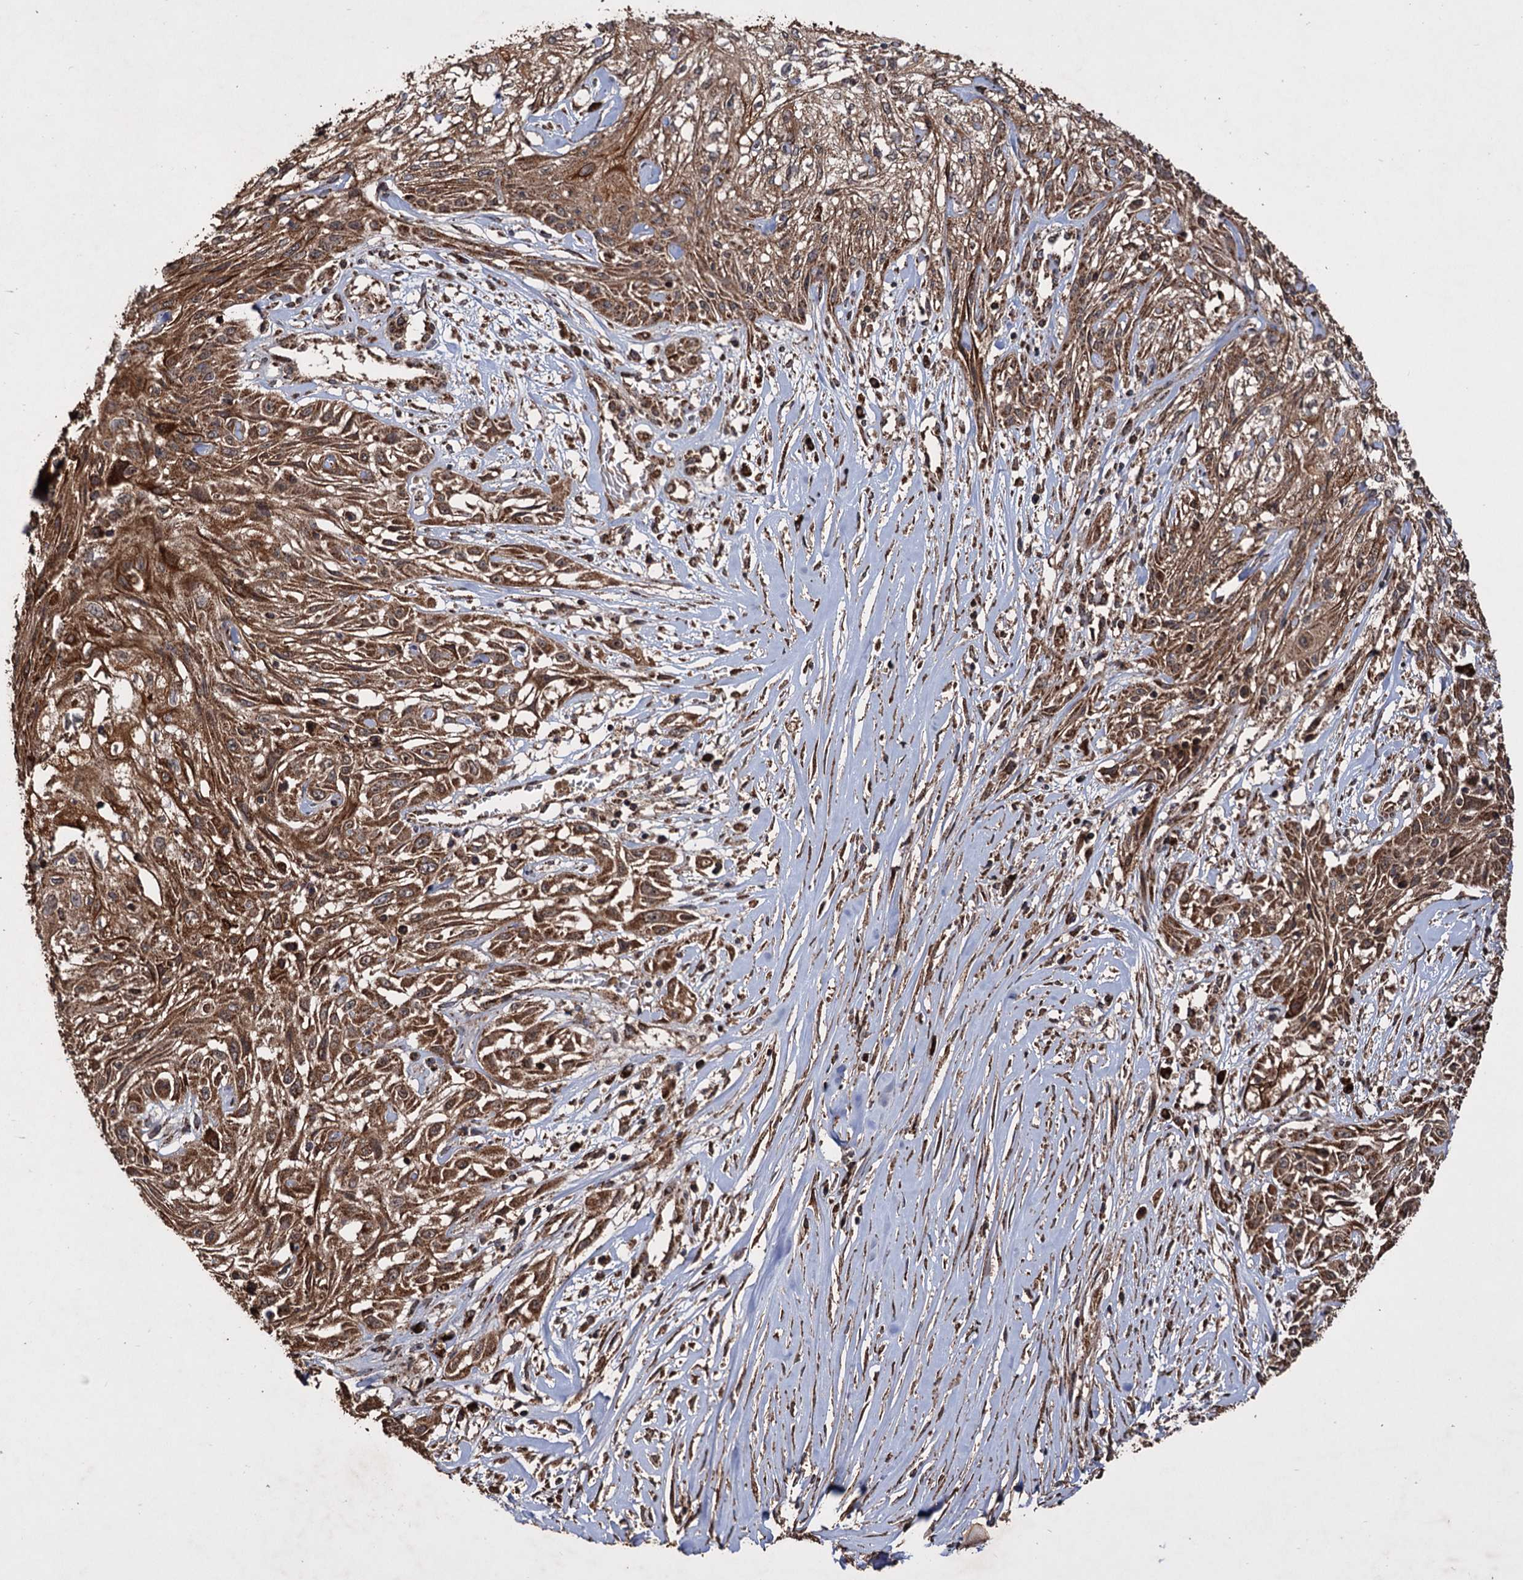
{"staining": {"intensity": "moderate", "quantity": ">75%", "location": "cytoplasmic/membranous"}, "tissue": "skin cancer", "cell_type": "Tumor cells", "image_type": "cancer", "snomed": [{"axis": "morphology", "description": "Squamous cell carcinoma, NOS"}, {"axis": "morphology", "description": "Squamous cell carcinoma, metastatic, NOS"}, {"axis": "topography", "description": "Skin"}, {"axis": "topography", "description": "Lymph node"}], "caption": "Immunohistochemistry (IHC) (DAB) staining of human skin cancer (squamous cell carcinoma) exhibits moderate cytoplasmic/membranous protein staining in approximately >75% of tumor cells.", "gene": "IPO4", "patient": {"sex": "male", "age": 75}}